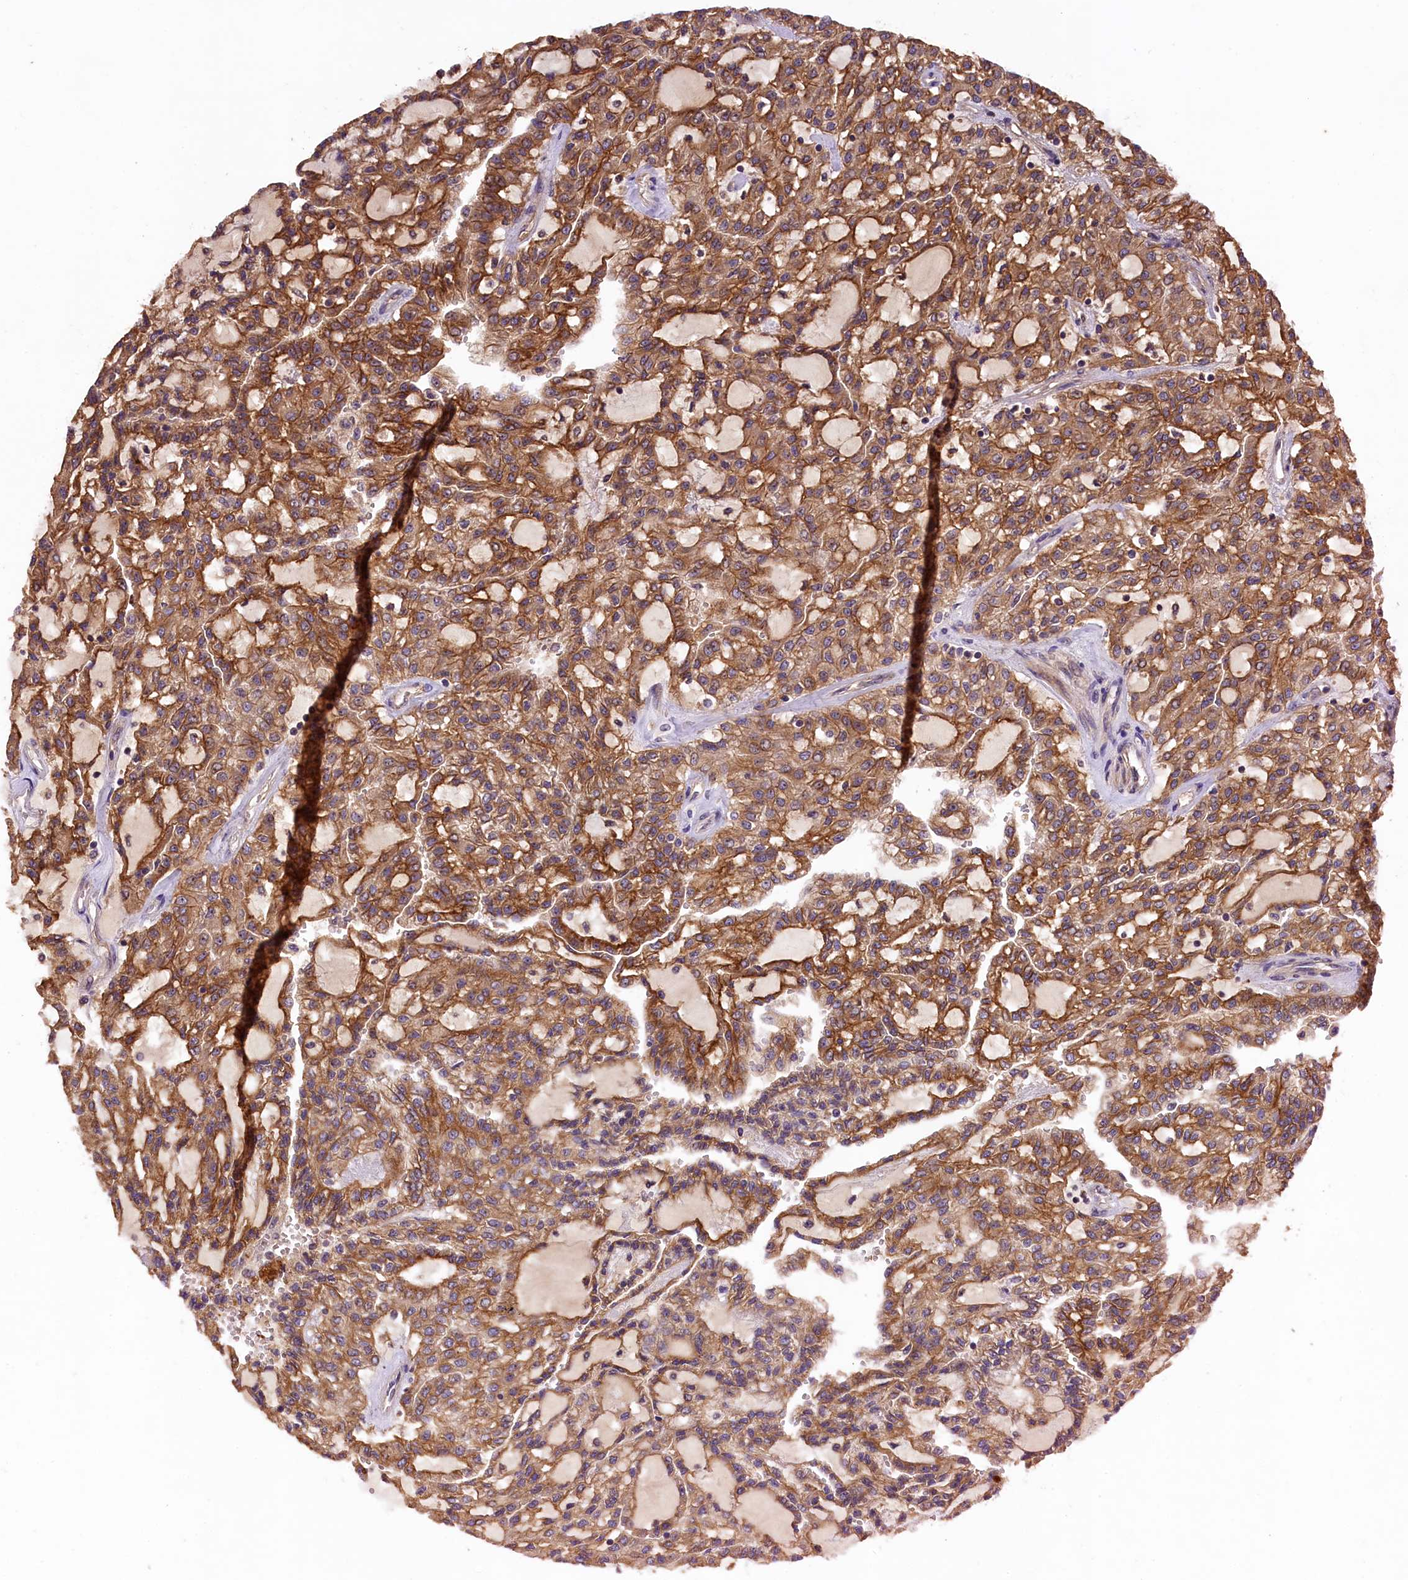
{"staining": {"intensity": "strong", "quantity": ">75%", "location": "cytoplasmic/membranous"}, "tissue": "renal cancer", "cell_type": "Tumor cells", "image_type": "cancer", "snomed": [{"axis": "morphology", "description": "Adenocarcinoma, NOS"}, {"axis": "topography", "description": "Kidney"}], "caption": "High-power microscopy captured an immunohistochemistry (IHC) image of adenocarcinoma (renal), revealing strong cytoplasmic/membranous expression in approximately >75% of tumor cells. Immunohistochemistry stains the protein of interest in brown and the nuclei are stained blue.", "gene": "PLXNB1", "patient": {"sex": "male", "age": 63}}